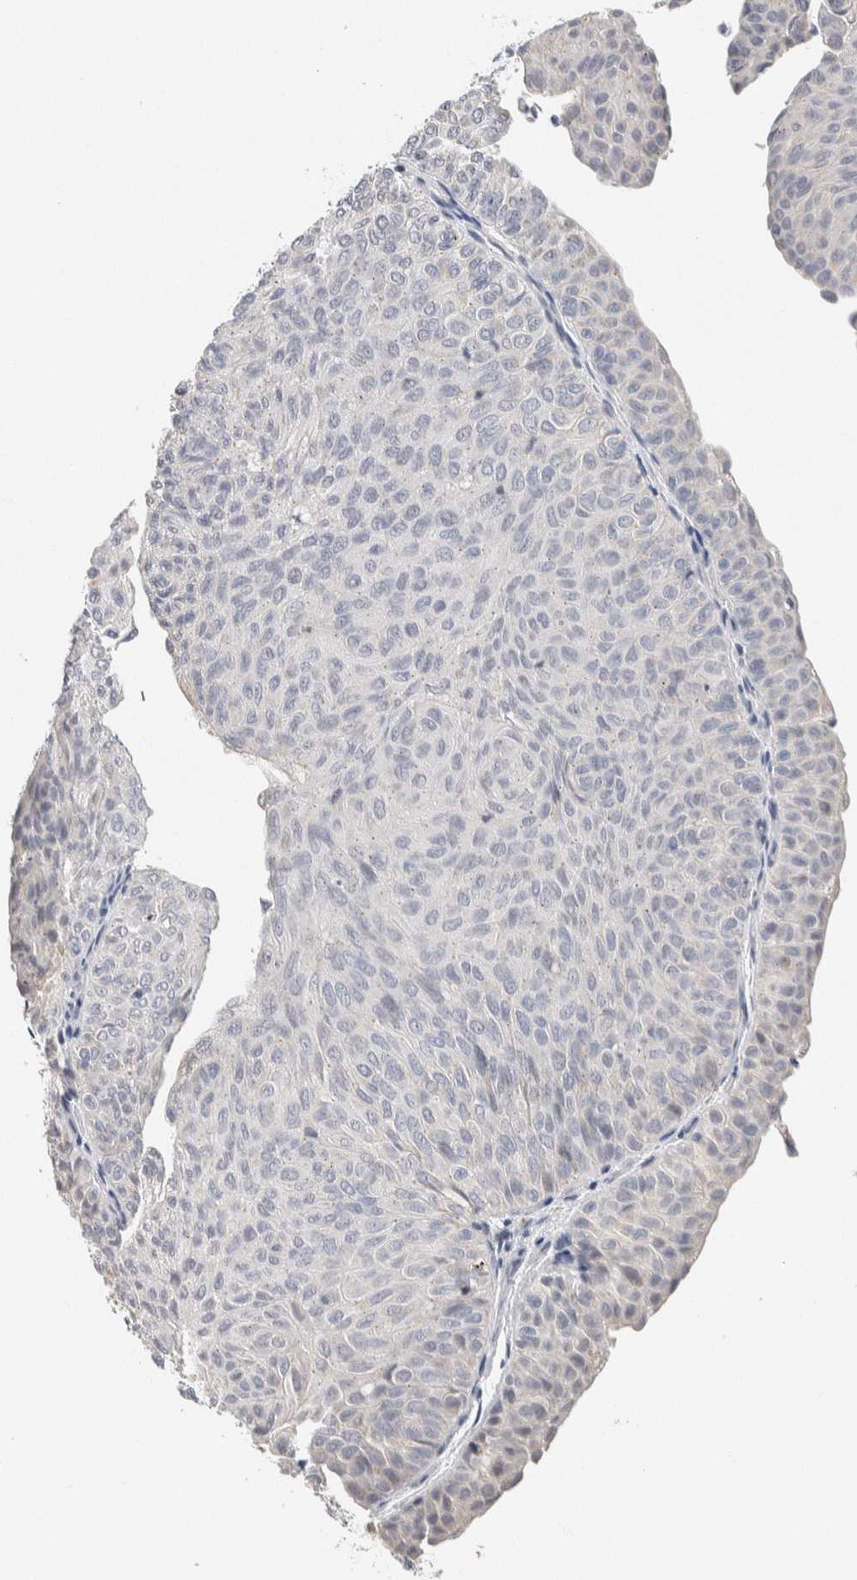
{"staining": {"intensity": "negative", "quantity": "none", "location": "none"}, "tissue": "urothelial cancer", "cell_type": "Tumor cells", "image_type": "cancer", "snomed": [{"axis": "morphology", "description": "Urothelial carcinoma, Low grade"}, {"axis": "topography", "description": "Urinary bladder"}], "caption": "This photomicrograph is of urothelial carcinoma (low-grade) stained with IHC to label a protein in brown with the nuclei are counter-stained blue. There is no expression in tumor cells.", "gene": "SCN2A", "patient": {"sex": "male", "age": 78}}